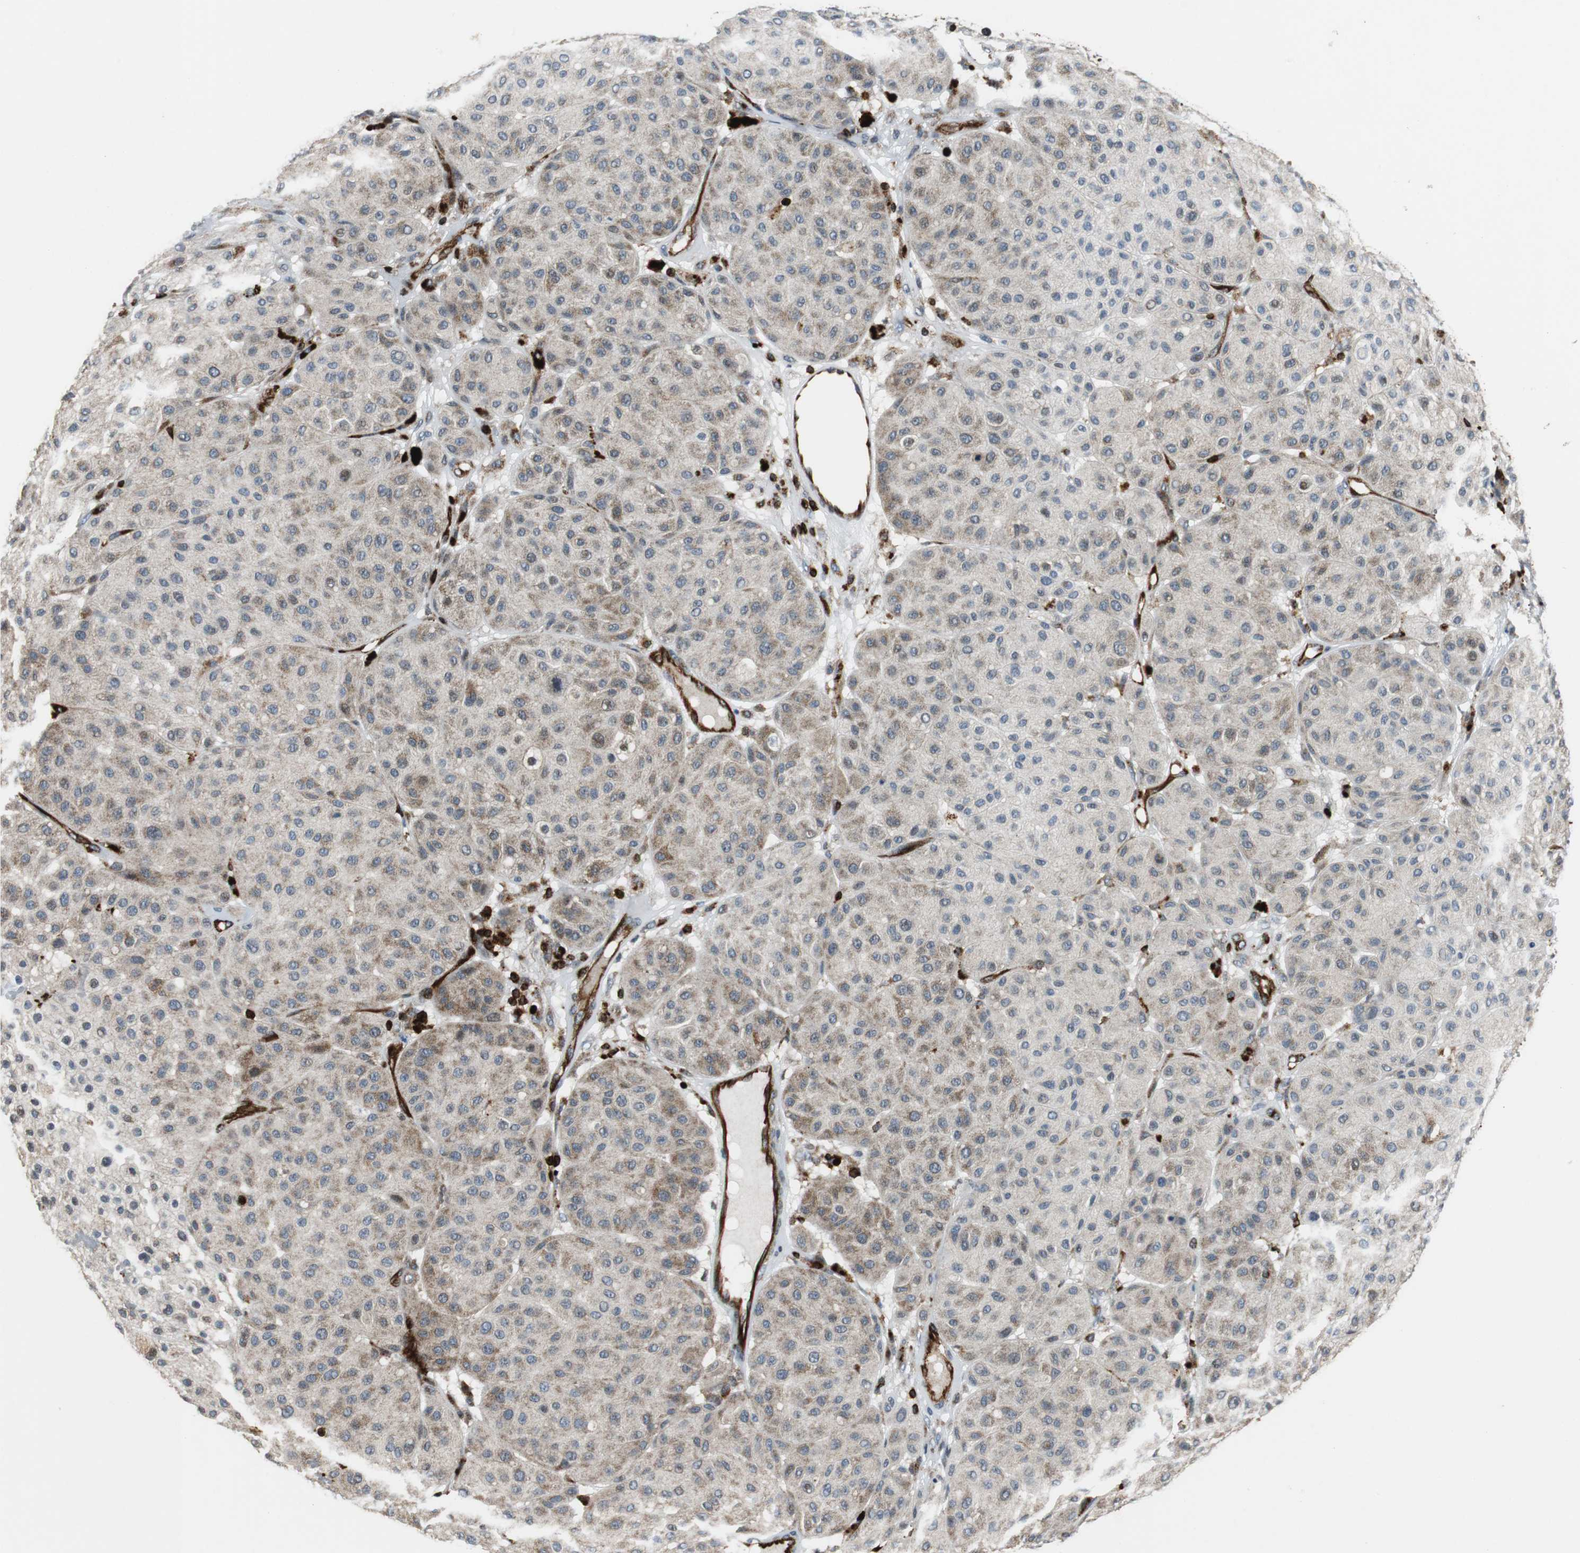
{"staining": {"intensity": "weak", "quantity": ">75%", "location": "cytoplasmic/membranous"}, "tissue": "melanoma", "cell_type": "Tumor cells", "image_type": "cancer", "snomed": [{"axis": "morphology", "description": "Normal tissue, NOS"}, {"axis": "morphology", "description": "Malignant melanoma, Metastatic site"}, {"axis": "topography", "description": "Skin"}], "caption": "DAB immunohistochemical staining of human malignant melanoma (metastatic site) shows weak cytoplasmic/membranous protein expression in approximately >75% of tumor cells.", "gene": "TUBA4A", "patient": {"sex": "male", "age": 41}}